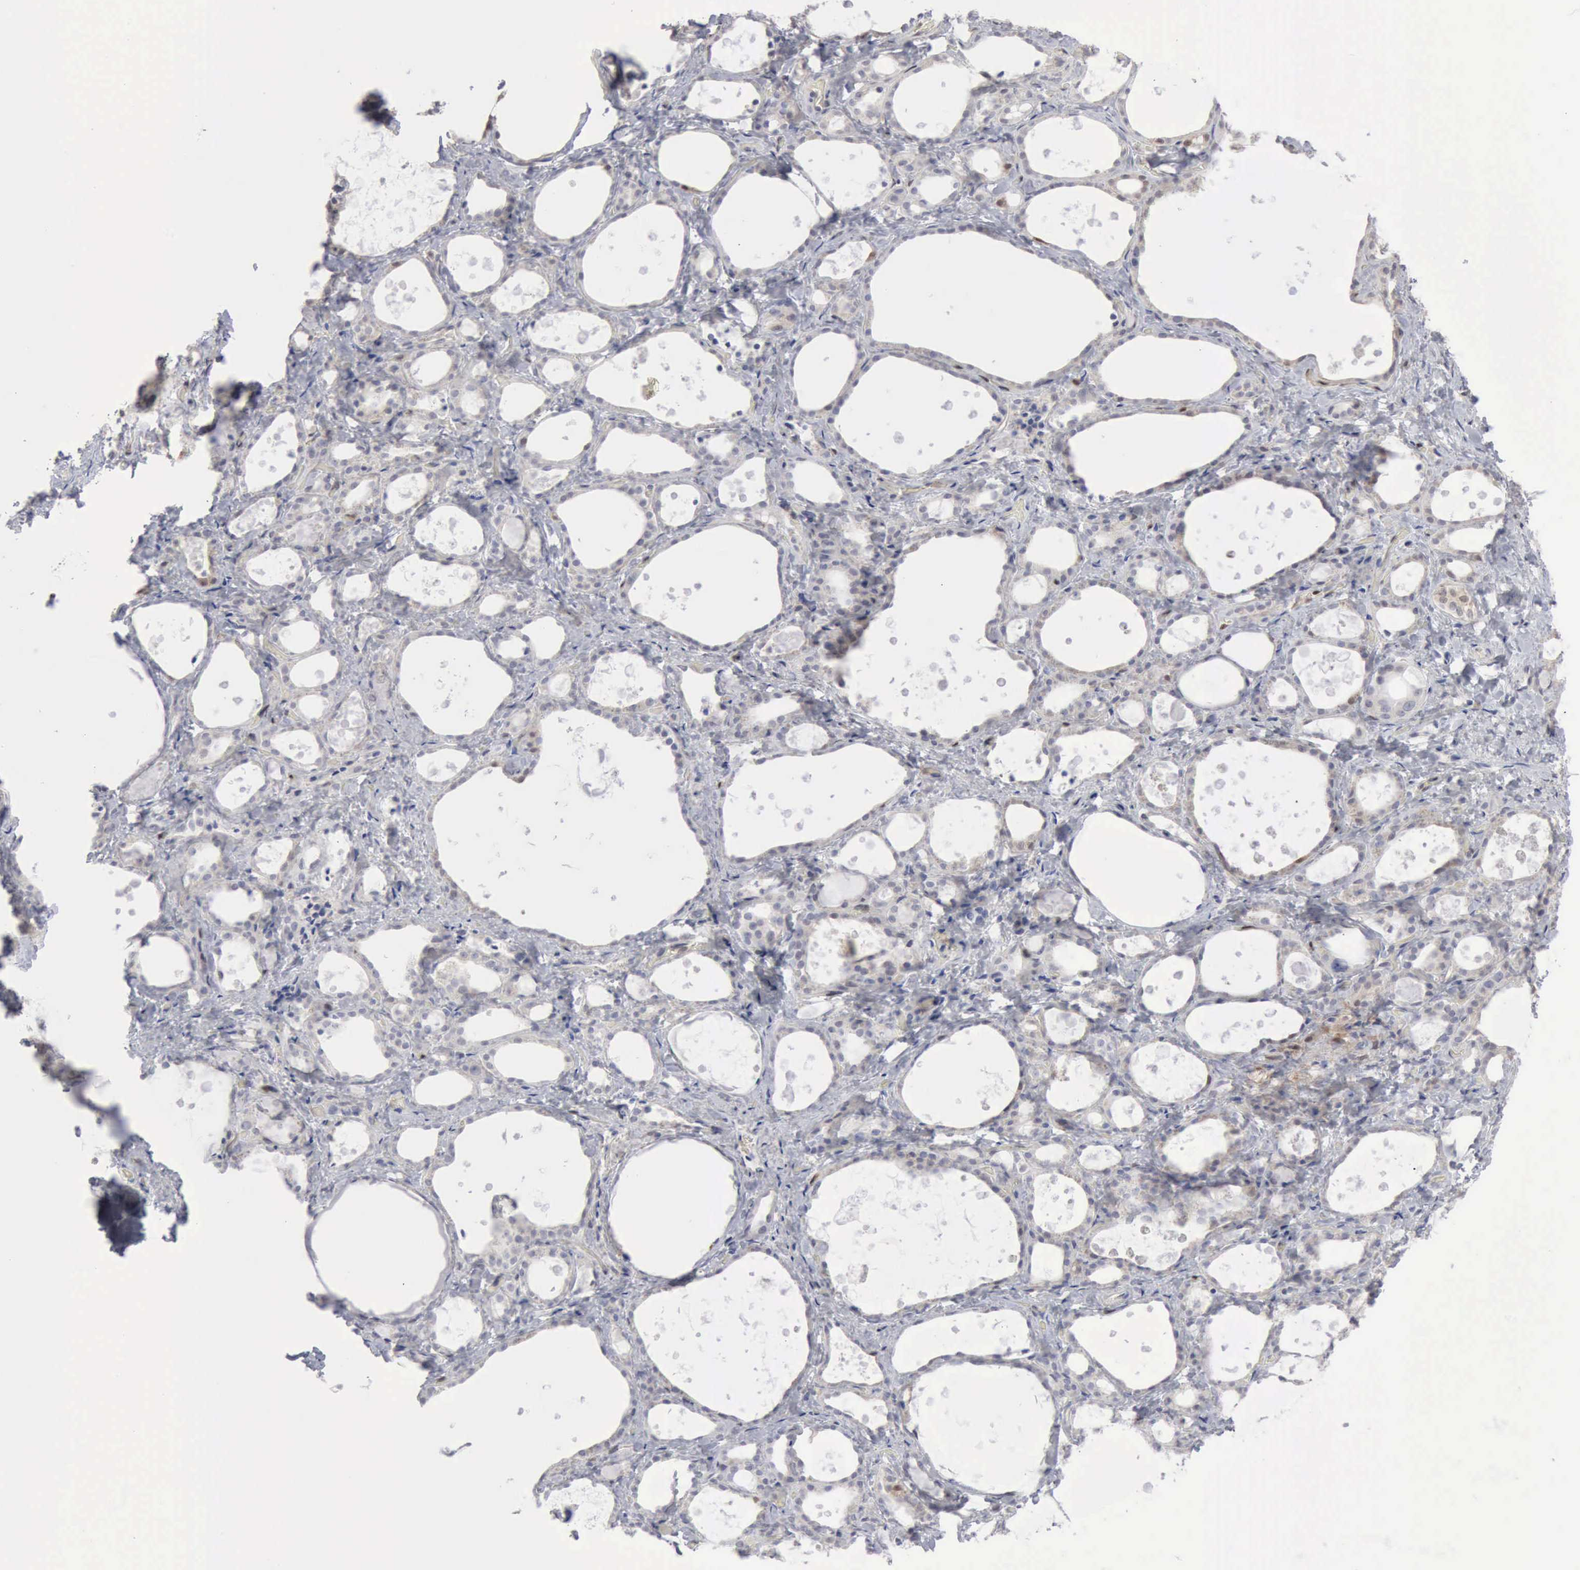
{"staining": {"intensity": "negative", "quantity": "none", "location": "none"}, "tissue": "thyroid gland", "cell_type": "Glandular cells", "image_type": "normal", "snomed": [{"axis": "morphology", "description": "Normal tissue, NOS"}, {"axis": "topography", "description": "Thyroid gland"}], "caption": "Immunohistochemical staining of benign thyroid gland displays no significant positivity in glandular cells.", "gene": "STAT1", "patient": {"sex": "female", "age": 75}}